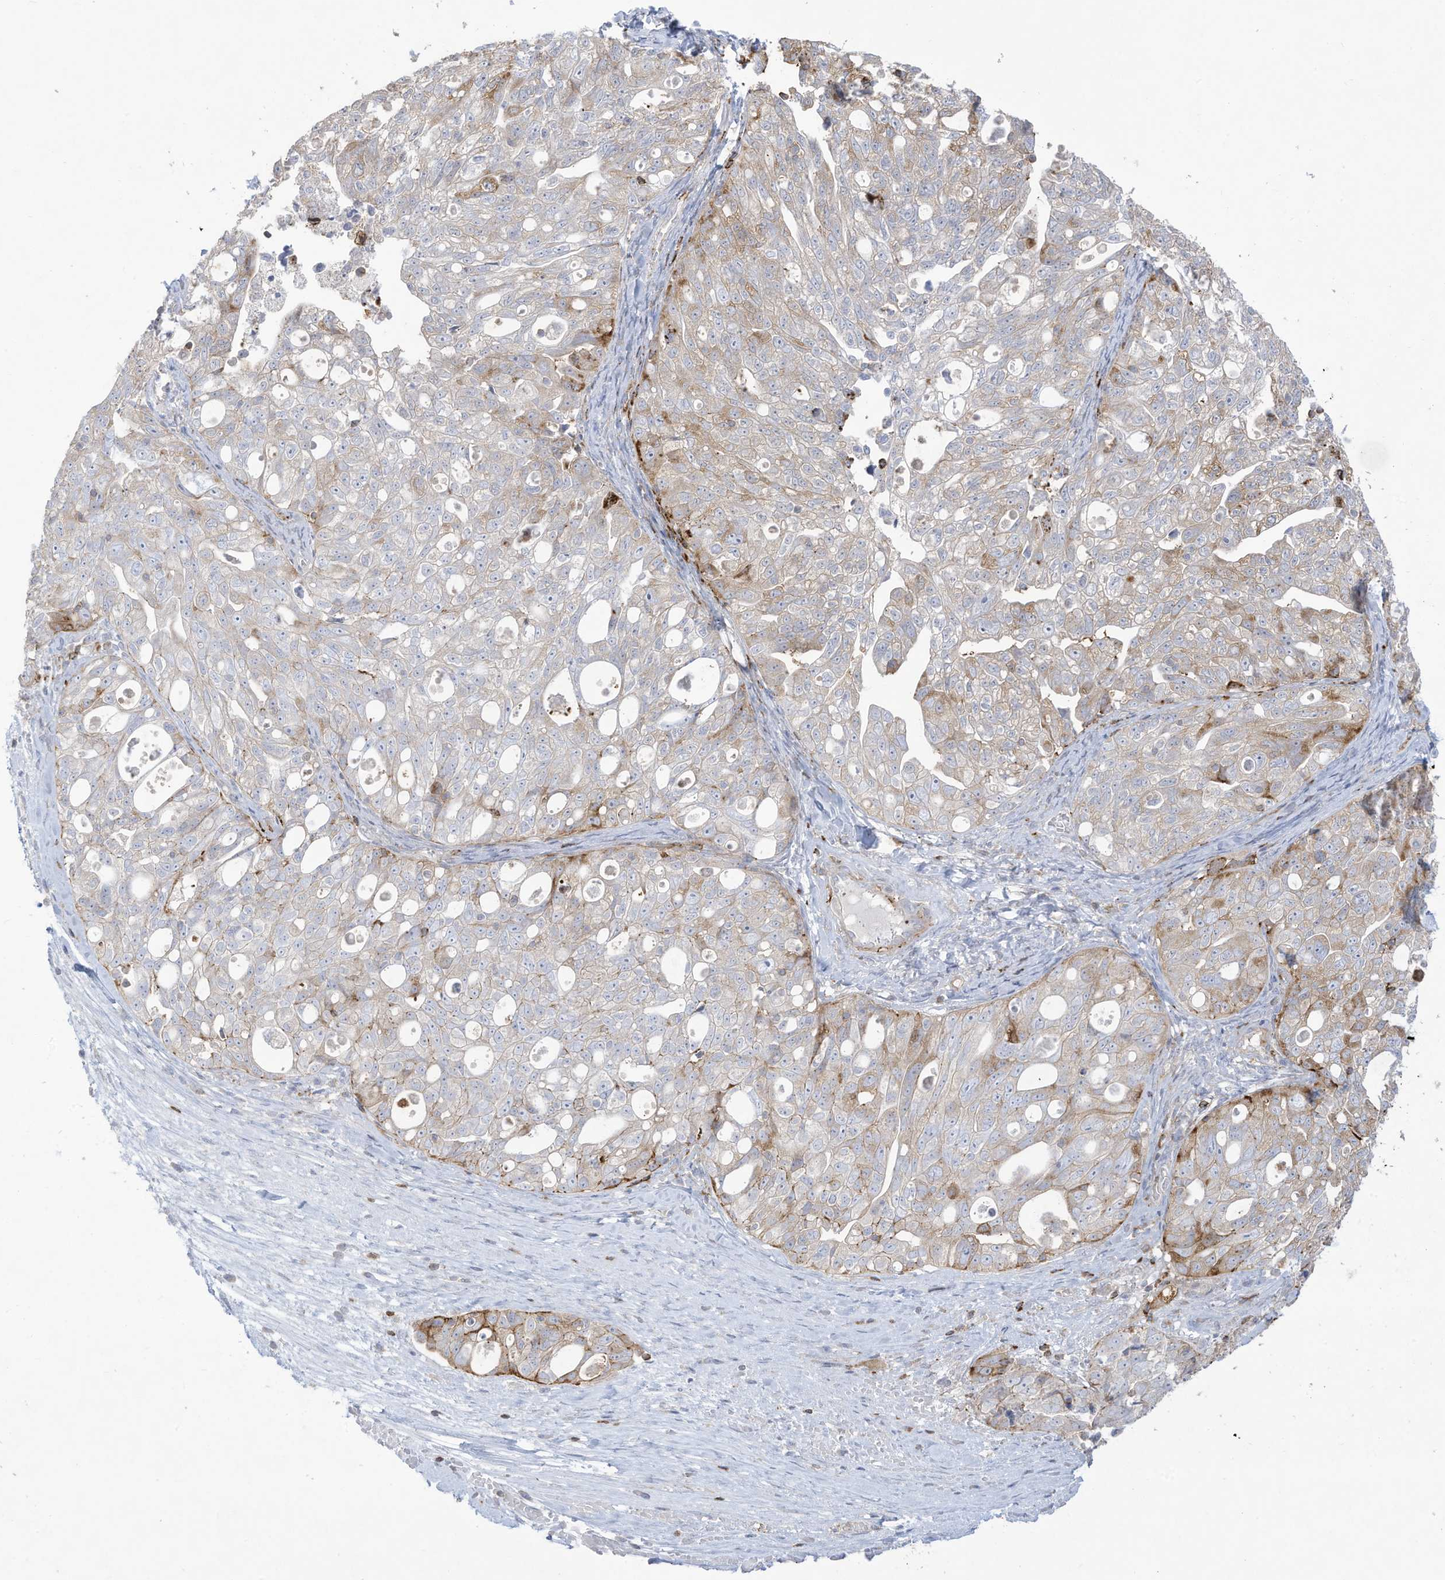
{"staining": {"intensity": "moderate", "quantity": "<25%", "location": "cytoplasmic/membranous"}, "tissue": "ovarian cancer", "cell_type": "Tumor cells", "image_type": "cancer", "snomed": [{"axis": "morphology", "description": "Carcinoma, NOS"}, {"axis": "morphology", "description": "Cystadenocarcinoma, serous, NOS"}, {"axis": "topography", "description": "Ovary"}], "caption": "Protein expression analysis of ovarian carcinoma reveals moderate cytoplasmic/membranous positivity in about <25% of tumor cells.", "gene": "THNSL2", "patient": {"sex": "female", "age": 69}}